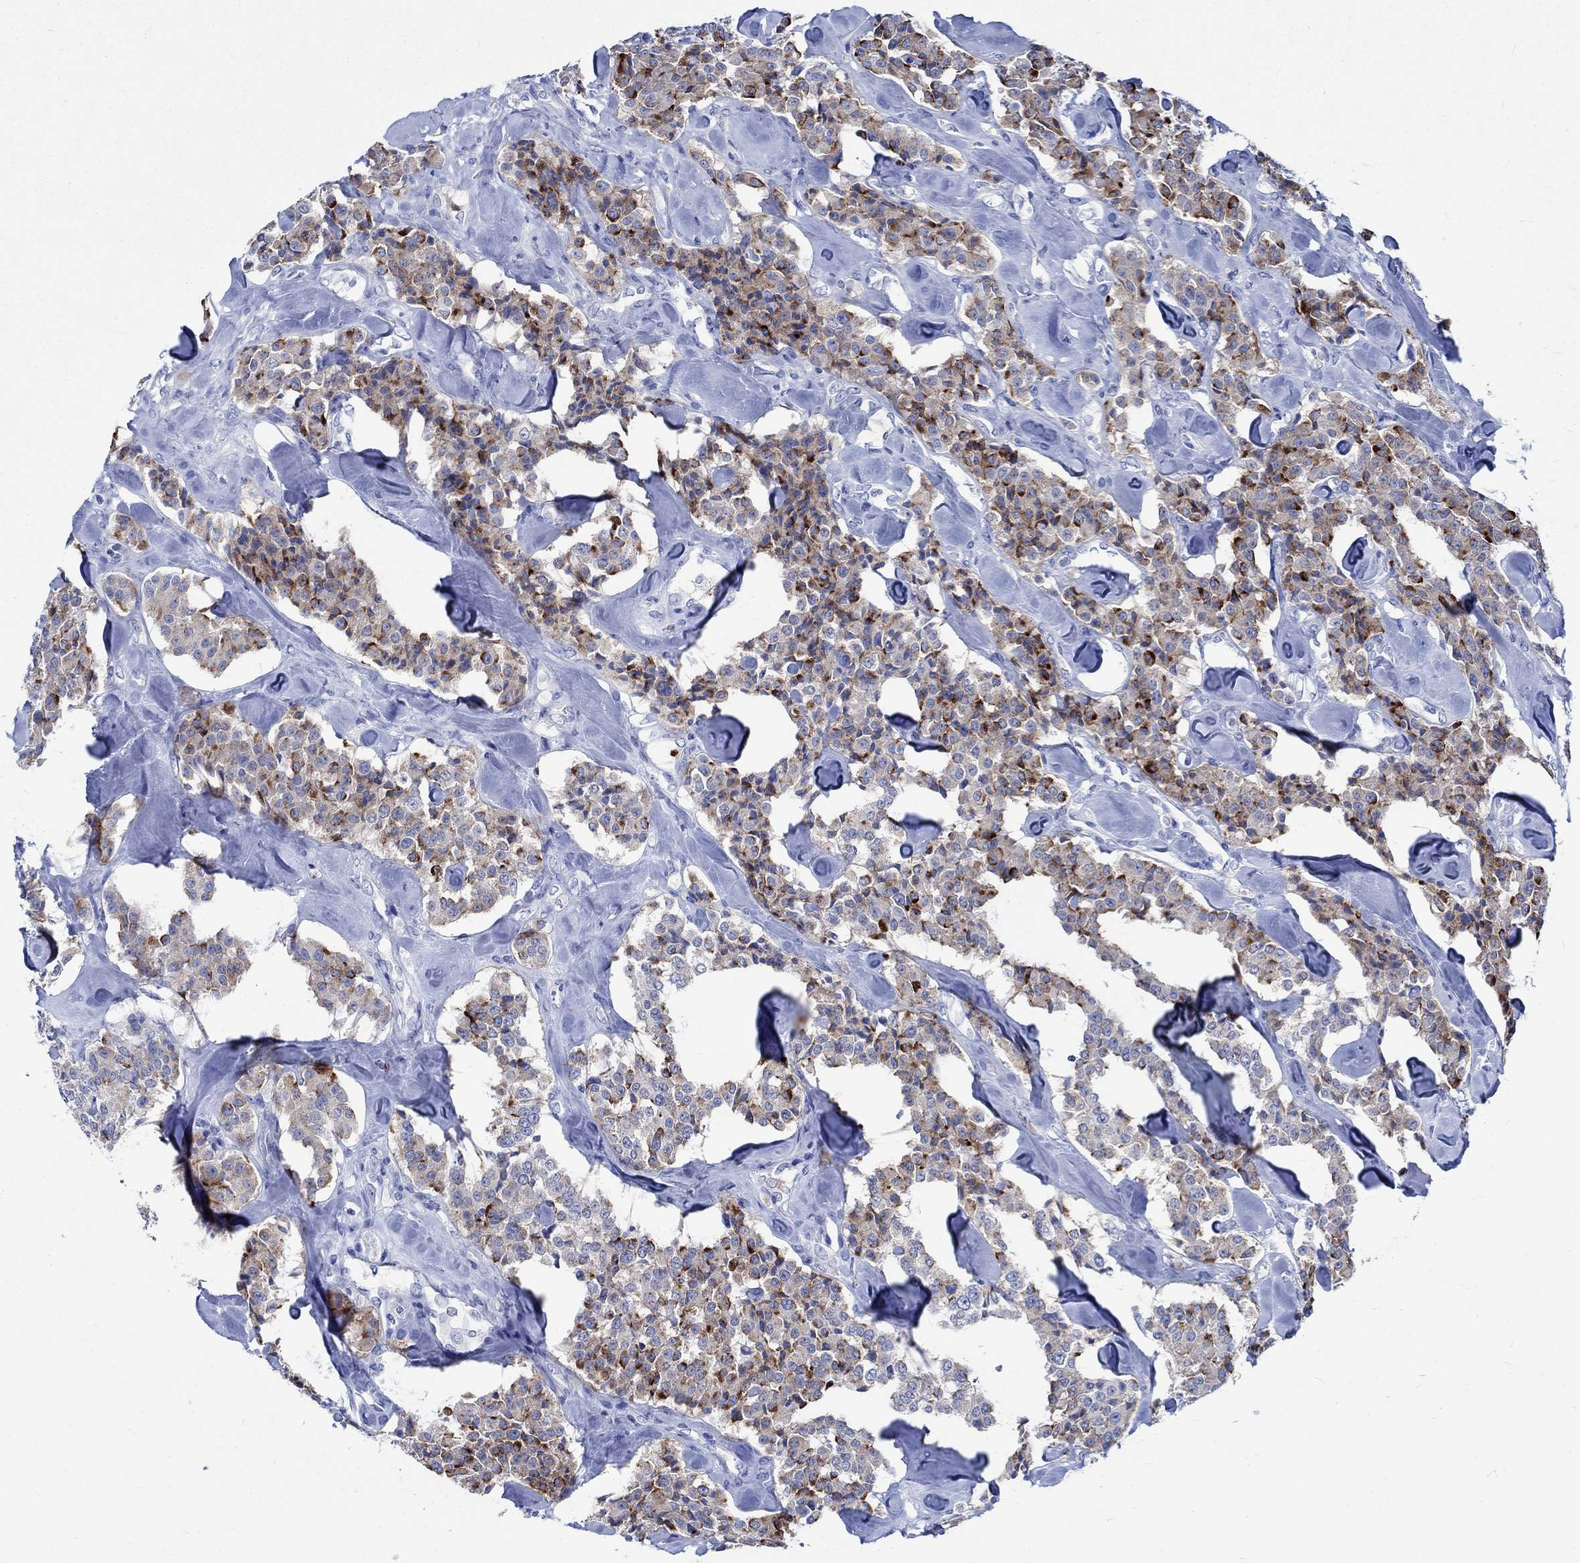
{"staining": {"intensity": "strong", "quantity": "25%-75%", "location": "cytoplasmic/membranous"}, "tissue": "carcinoid", "cell_type": "Tumor cells", "image_type": "cancer", "snomed": [{"axis": "morphology", "description": "Carcinoid, malignant, NOS"}, {"axis": "topography", "description": "Pancreas"}], "caption": "The immunohistochemical stain shows strong cytoplasmic/membranous positivity in tumor cells of carcinoid (malignant) tissue. (DAB (3,3'-diaminobenzidine) IHC, brown staining for protein, blue staining for nuclei).", "gene": "PTPRN2", "patient": {"sex": "male", "age": 41}}